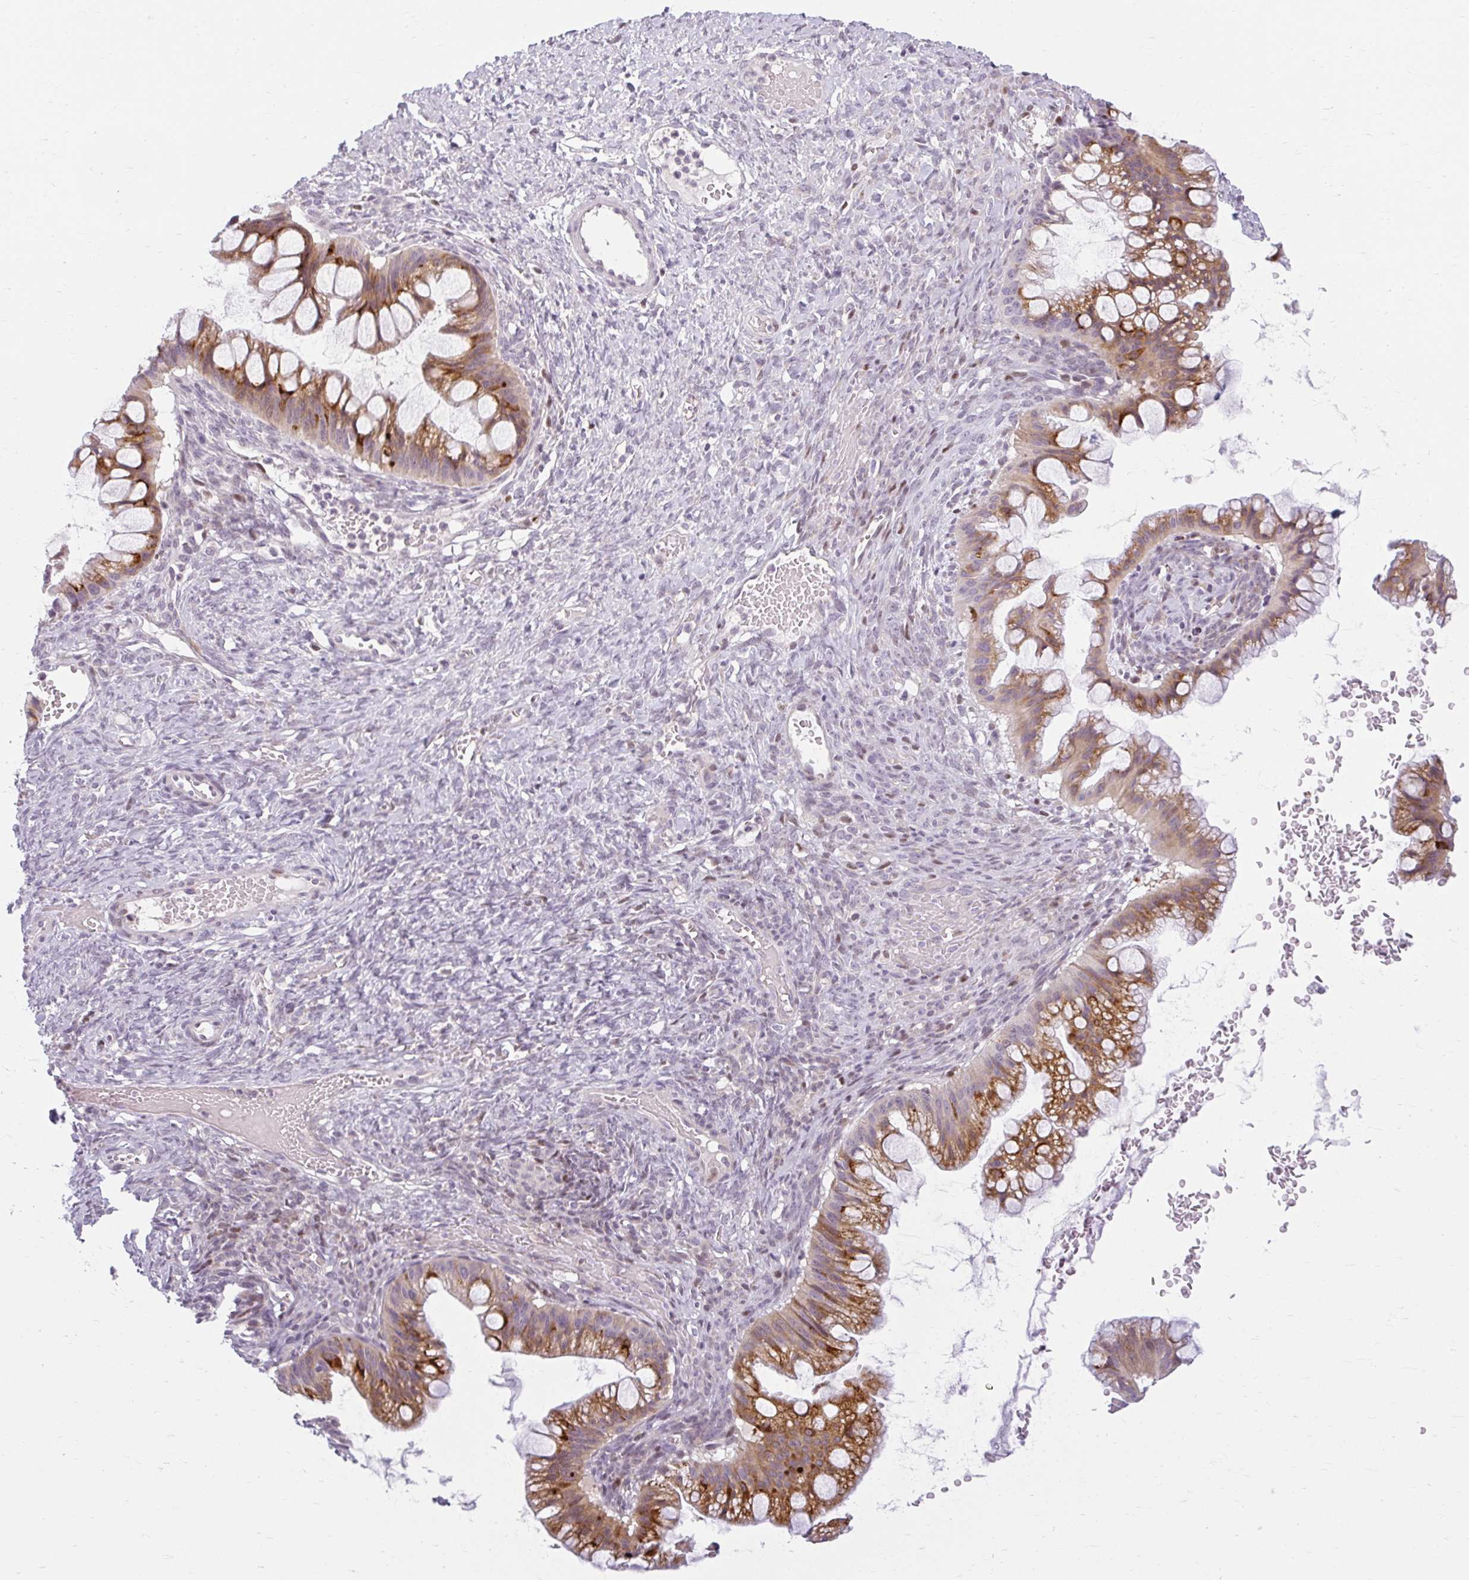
{"staining": {"intensity": "moderate", "quantity": ">75%", "location": "cytoplasmic/membranous"}, "tissue": "ovarian cancer", "cell_type": "Tumor cells", "image_type": "cancer", "snomed": [{"axis": "morphology", "description": "Cystadenocarcinoma, mucinous, NOS"}, {"axis": "topography", "description": "Ovary"}], "caption": "Tumor cells show medium levels of moderate cytoplasmic/membranous expression in approximately >75% of cells in human ovarian mucinous cystadenocarcinoma.", "gene": "ZFYVE26", "patient": {"sex": "female", "age": 73}}